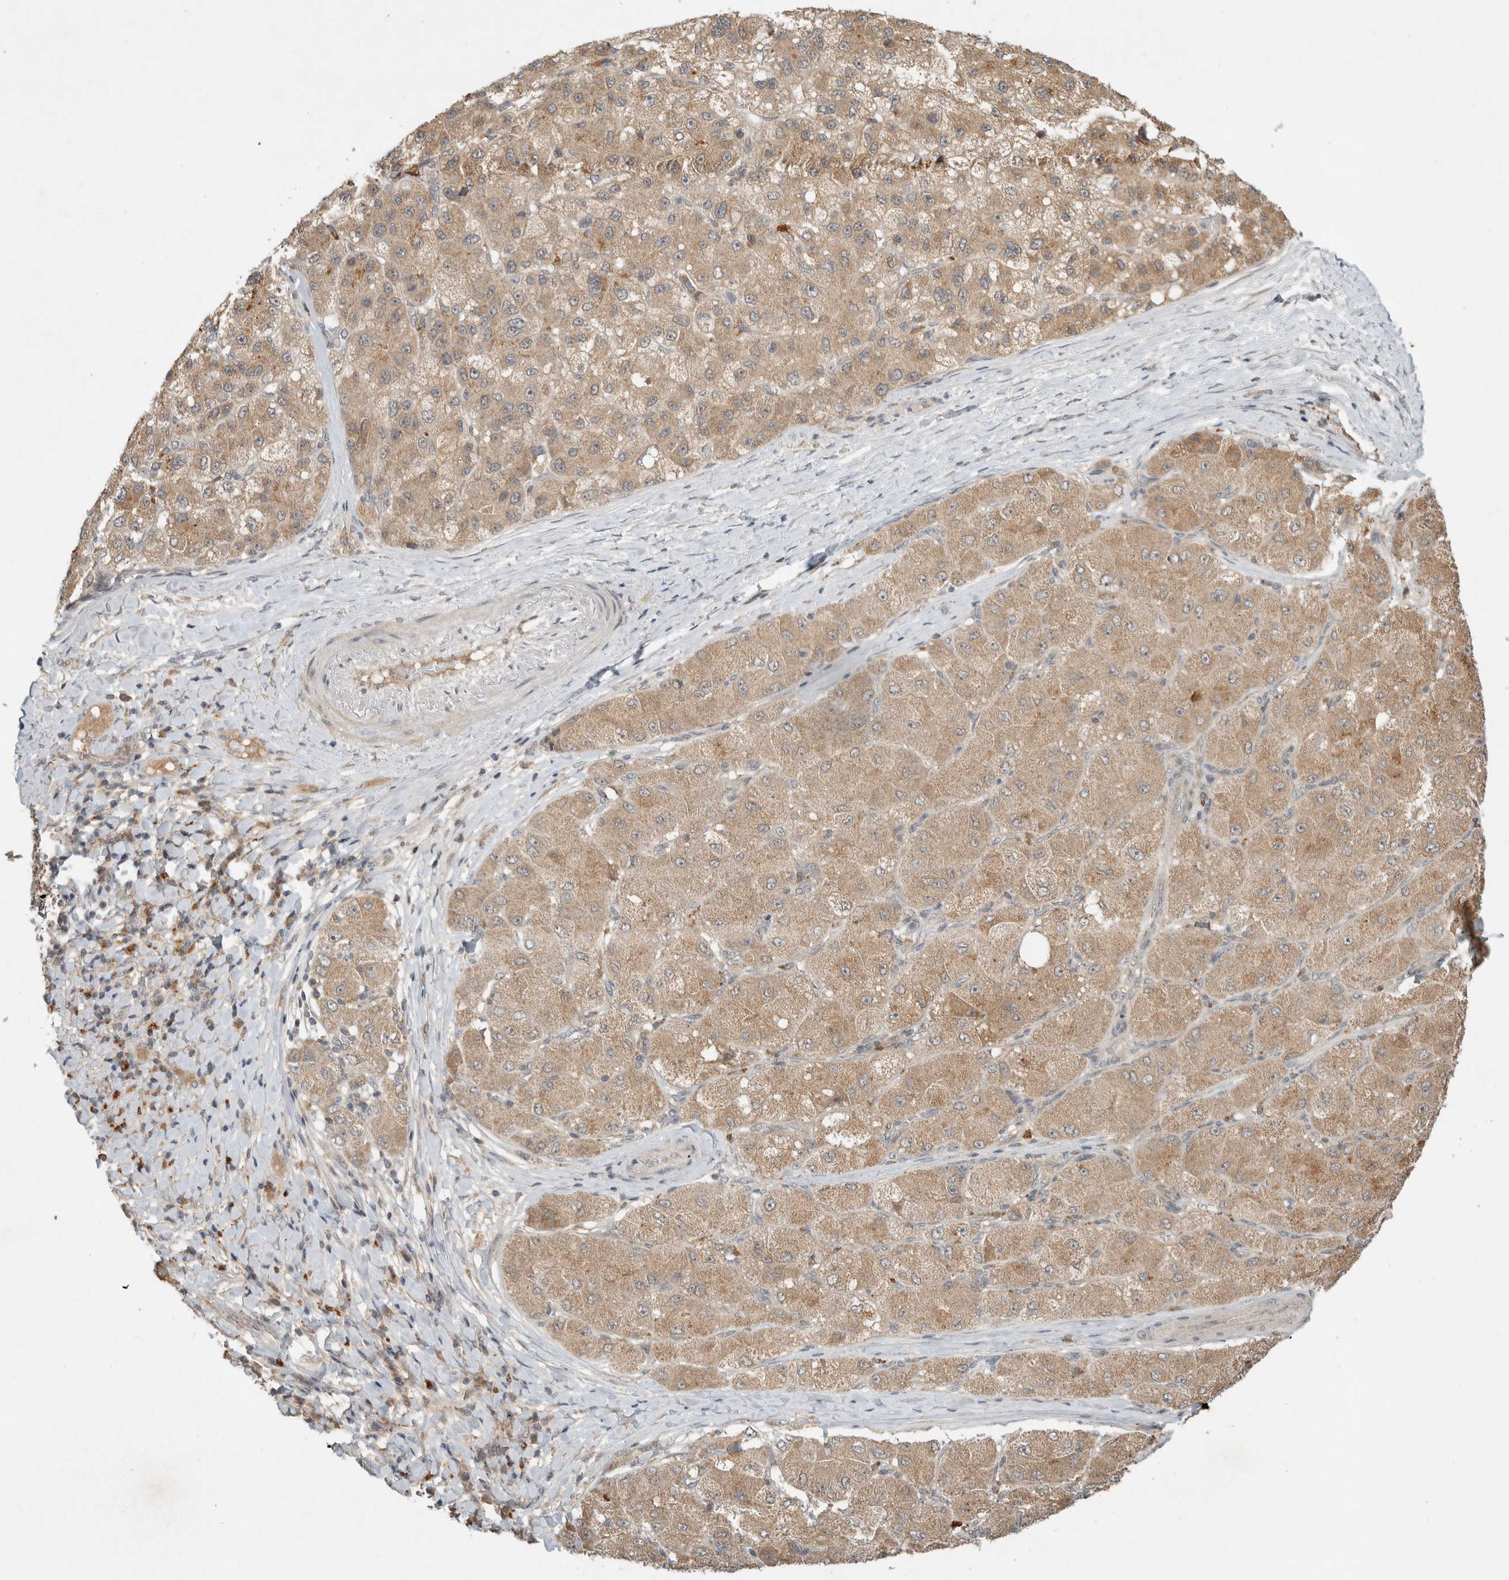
{"staining": {"intensity": "moderate", "quantity": ">75%", "location": "cytoplasmic/membranous"}, "tissue": "liver cancer", "cell_type": "Tumor cells", "image_type": "cancer", "snomed": [{"axis": "morphology", "description": "Carcinoma, Hepatocellular, NOS"}, {"axis": "topography", "description": "Liver"}], "caption": "The micrograph displays a brown stain indicating the presence of a protein in the cytoplasmic/membranous of tumor cells in liver hepatocellular carcinoma. (DAB IHC, brown staining for protein, blue staining for nuclei).", "gene": "LOXL2", "patient": {"sex": "male", "age": 80}}